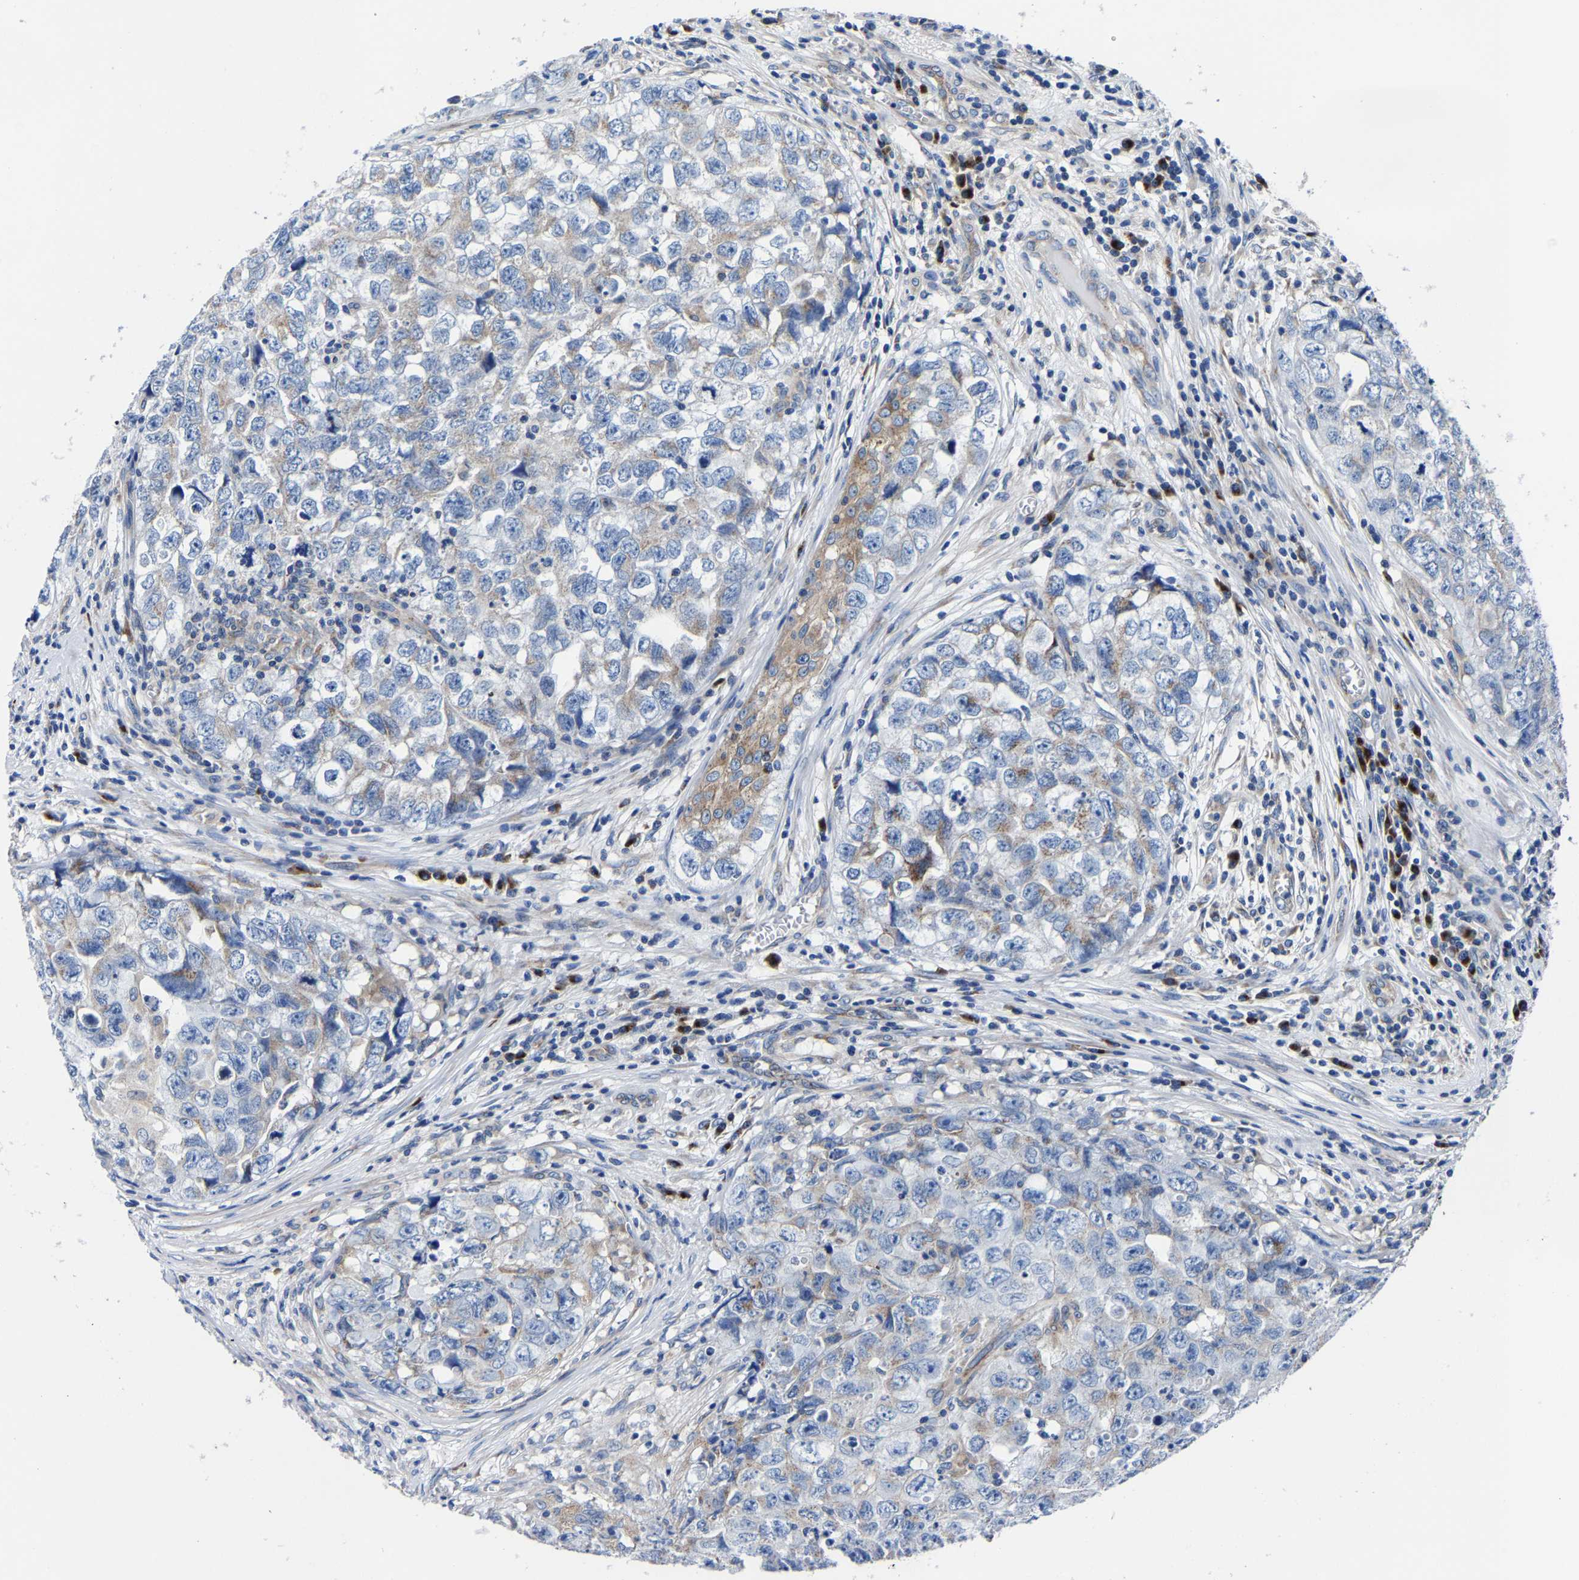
{"staining": {"intensity": "weak", "quantity": "<25%", "location": "cytoplasmic/membranous"}, "tissue": "testis cancer", "cell_type": "Tumor cells", "image_type": "cancer", "snomed": [{"axis": "morphology", "description": "Seminoma, NOS"}, {"axis": "morphology", "description": "Carcinoma, Embryonal, NOS"}, {"axis": "topography", "description": "Testis"}], "caption": "High magnification brightfield microscopy of seminoma (testis) stained with DAB (3,3'-diaminobenzidine) (brown) and counterstained with hematoxylin (blue): tumor cells show no significant positivity.", "gene": "EBAG9", "patient": {"sex": "male", "age": 43}}